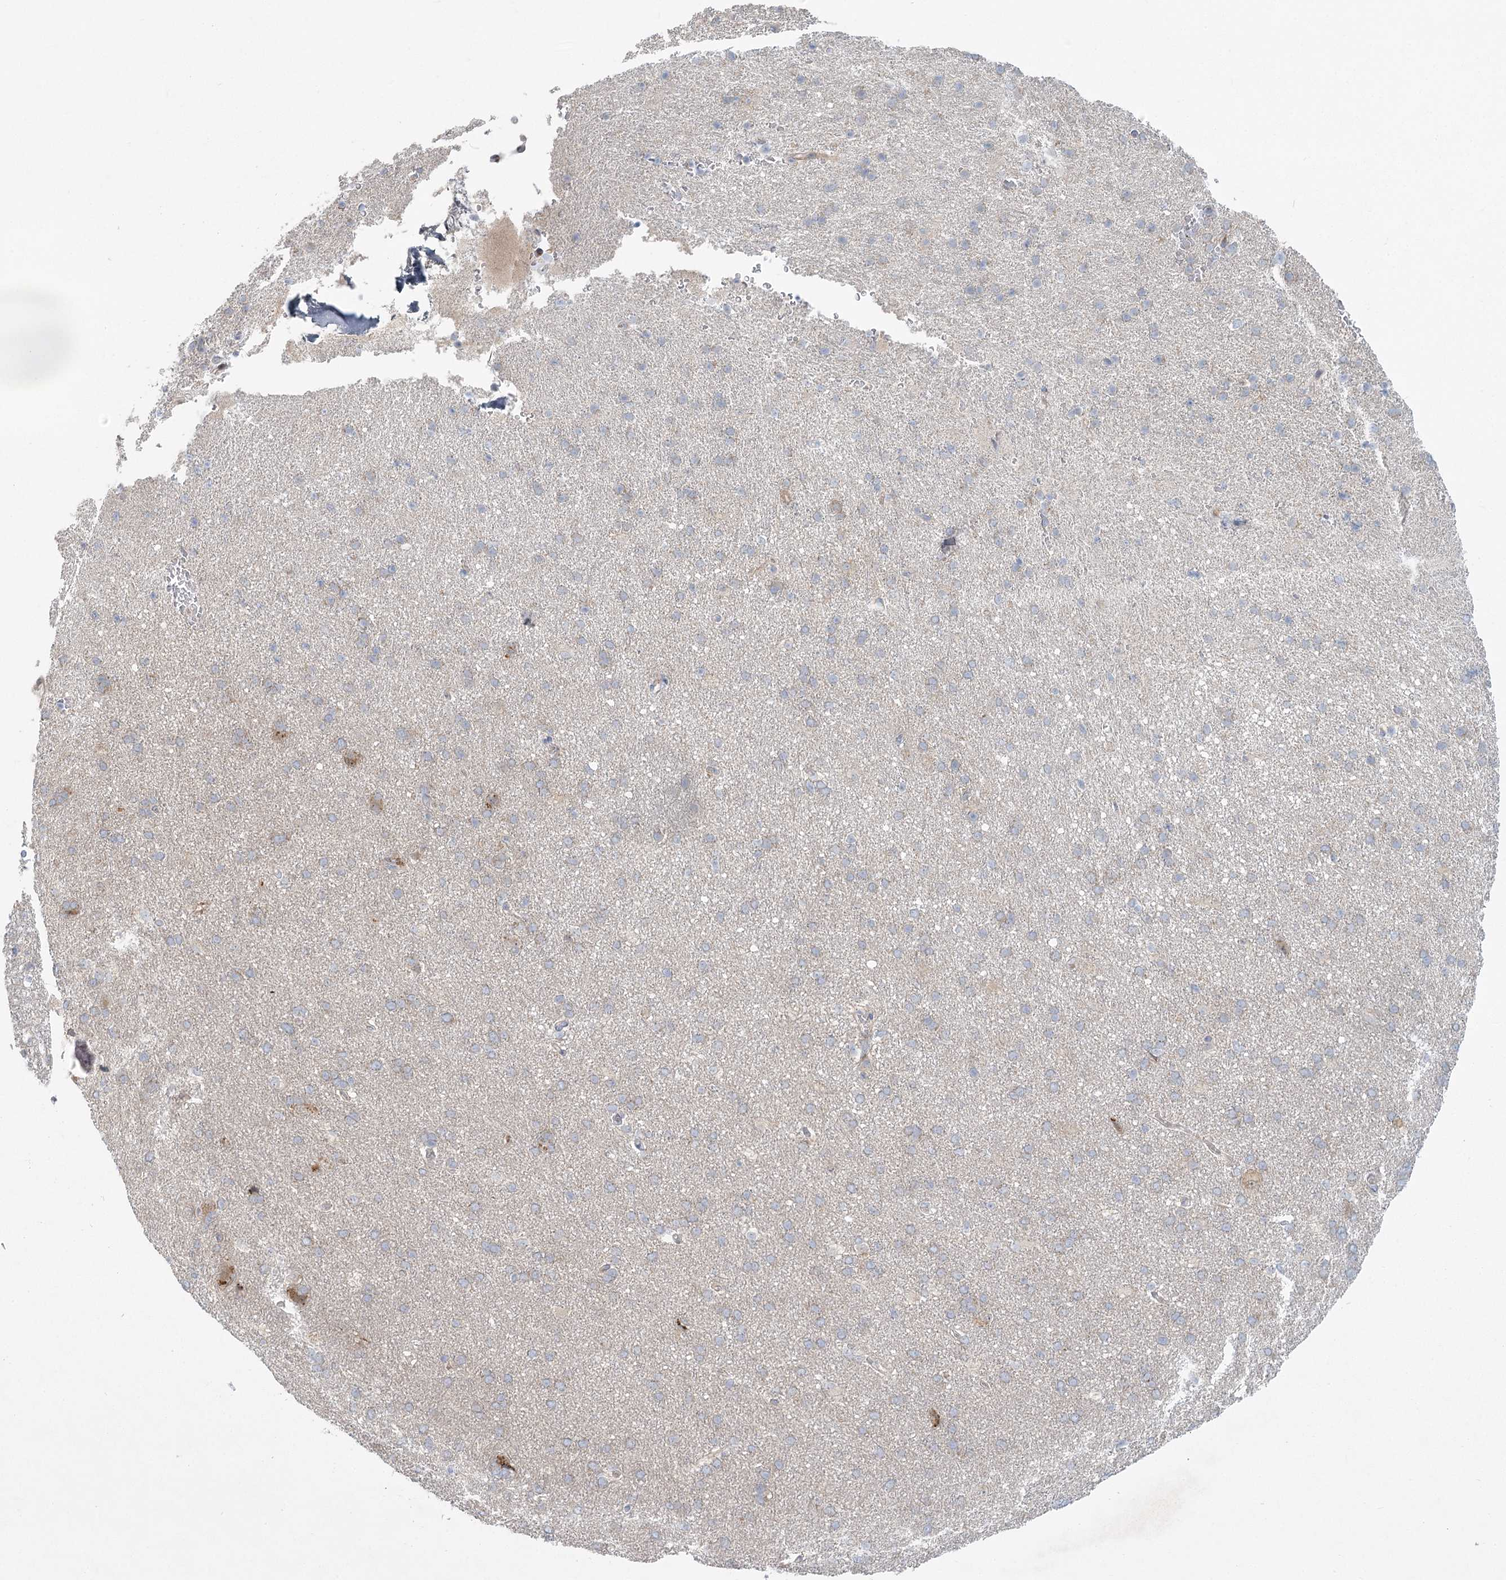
{"staining": {"intensity": "moderate", "quantity": "<25%", "location": "cytoplasmic/membranous"}, "tissue": "cerebral cortex", "cell_type": "Endothelial cells", "image_type": "normal", "snomed": [{"axis": "morphology", "description": "Normal tissue, NOS"}, {"axis": "topography", "description": "Cerebral cortex"}], "caption": "High-magnification brightfield microscopy of unremarkable cerebral cortex stained with DAB (brown) and counterstained with hematoxylin (blue). endothelial cells exhibit moderate cytoplasmic/membranous expression is present in about<25% of cells. The protein is stained brown, and the nuclei are stained in blue (DAB (3,3'-diaminobenzidine) IHC with brightfield microscopy, high magnification).", "gene": "FAM110C", "patient": {"sex": "male", "age": 62}}